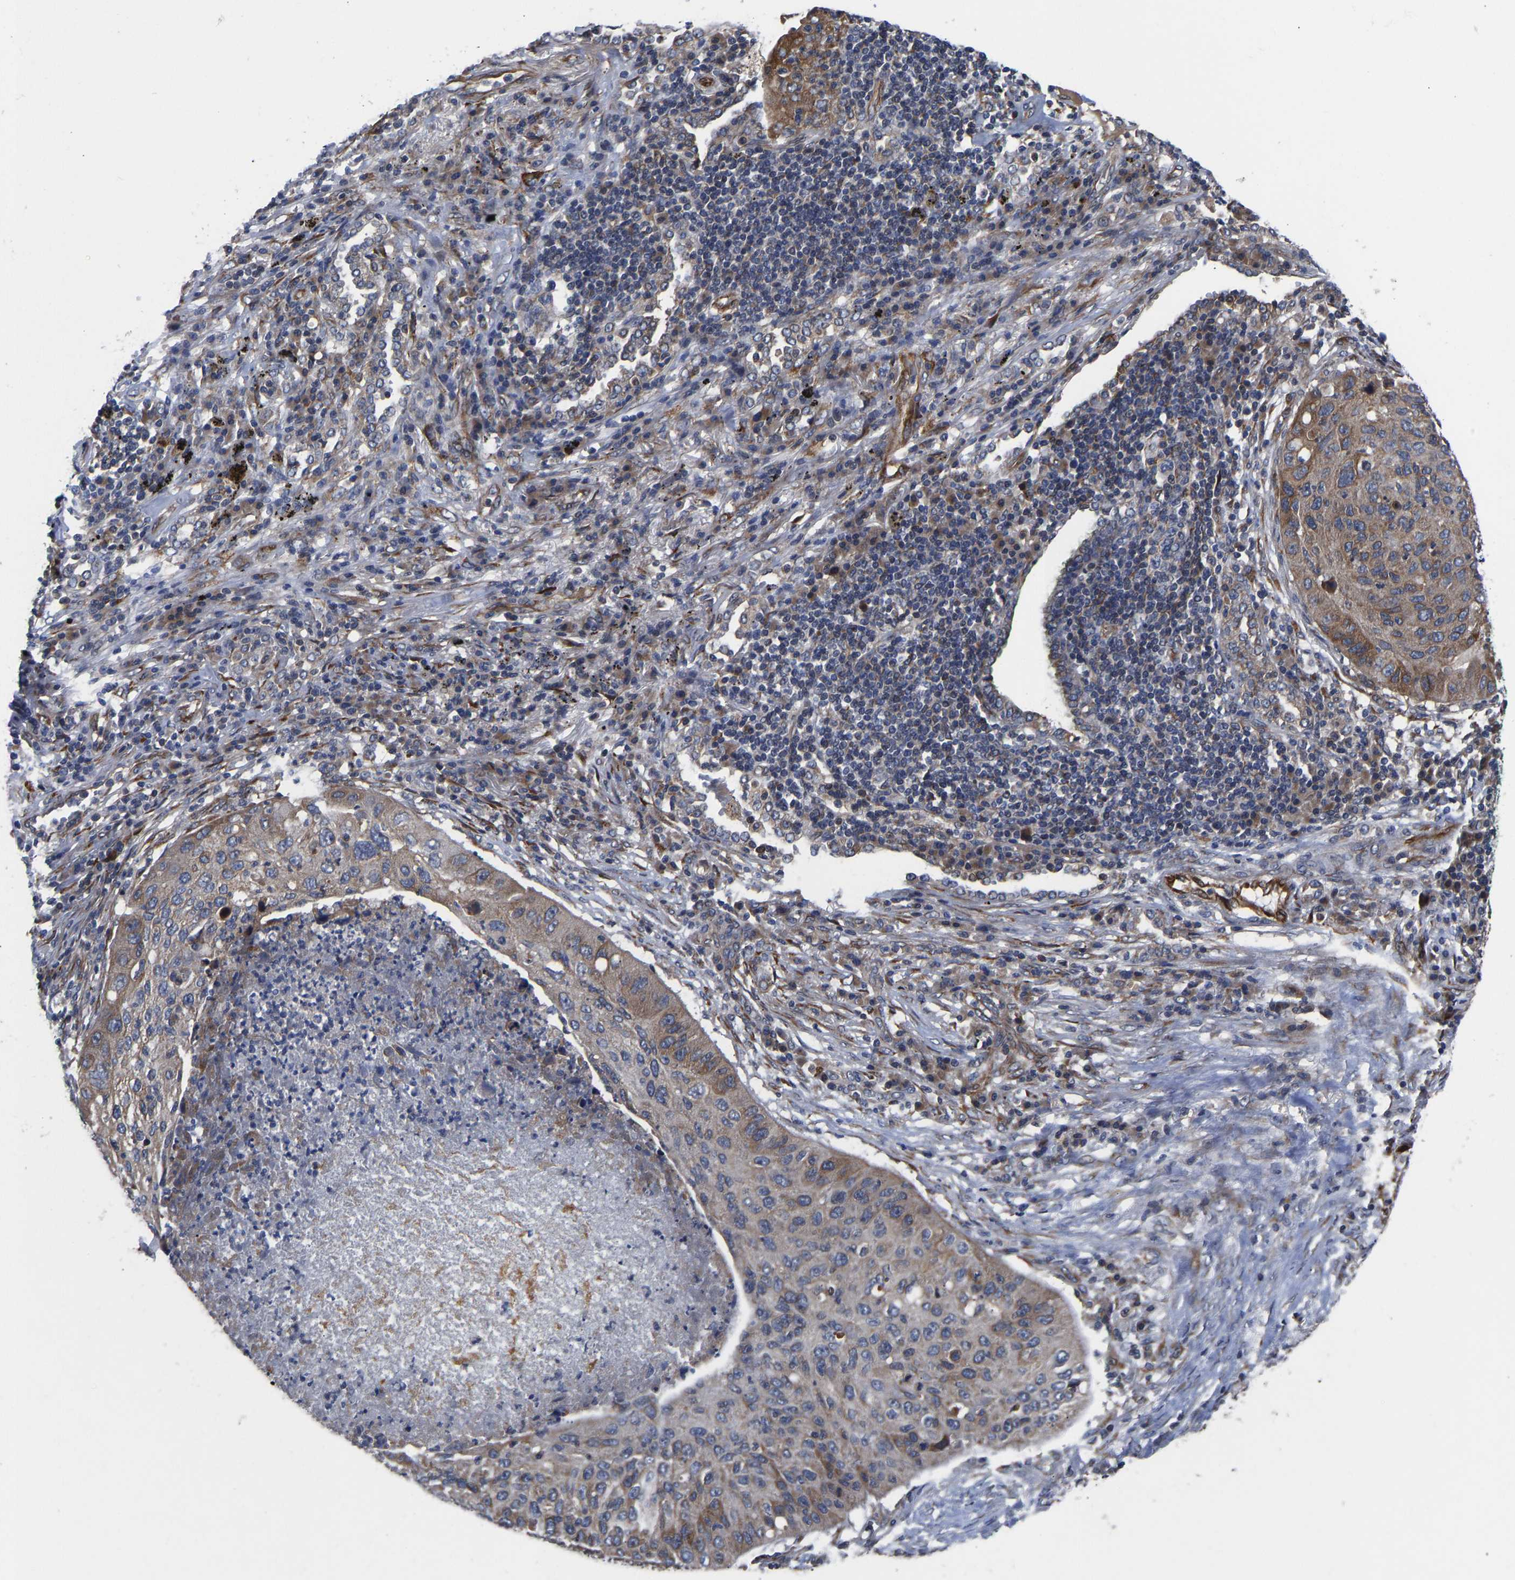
{"staining": {"intensity": "negative", "quantity": "none", "location": "none"}, "tissue": "lung cancer", "cell_type": "Tumor cells", "image_type": "cancer", "snomed": [{"axis": "morphology", "description": "Squamous cell carcinoma, NOS"}, {"axis": "topography", "description": "Lung"}], "caption": "Immunohistochemistry (IHC) photomicrograph of squamous cell carcinoma (lung) stained for a protein (brown), which reveals no expression in tumor cells.", "gene": "FRRS1", "patient": {"sex": "female", "age": 63}}